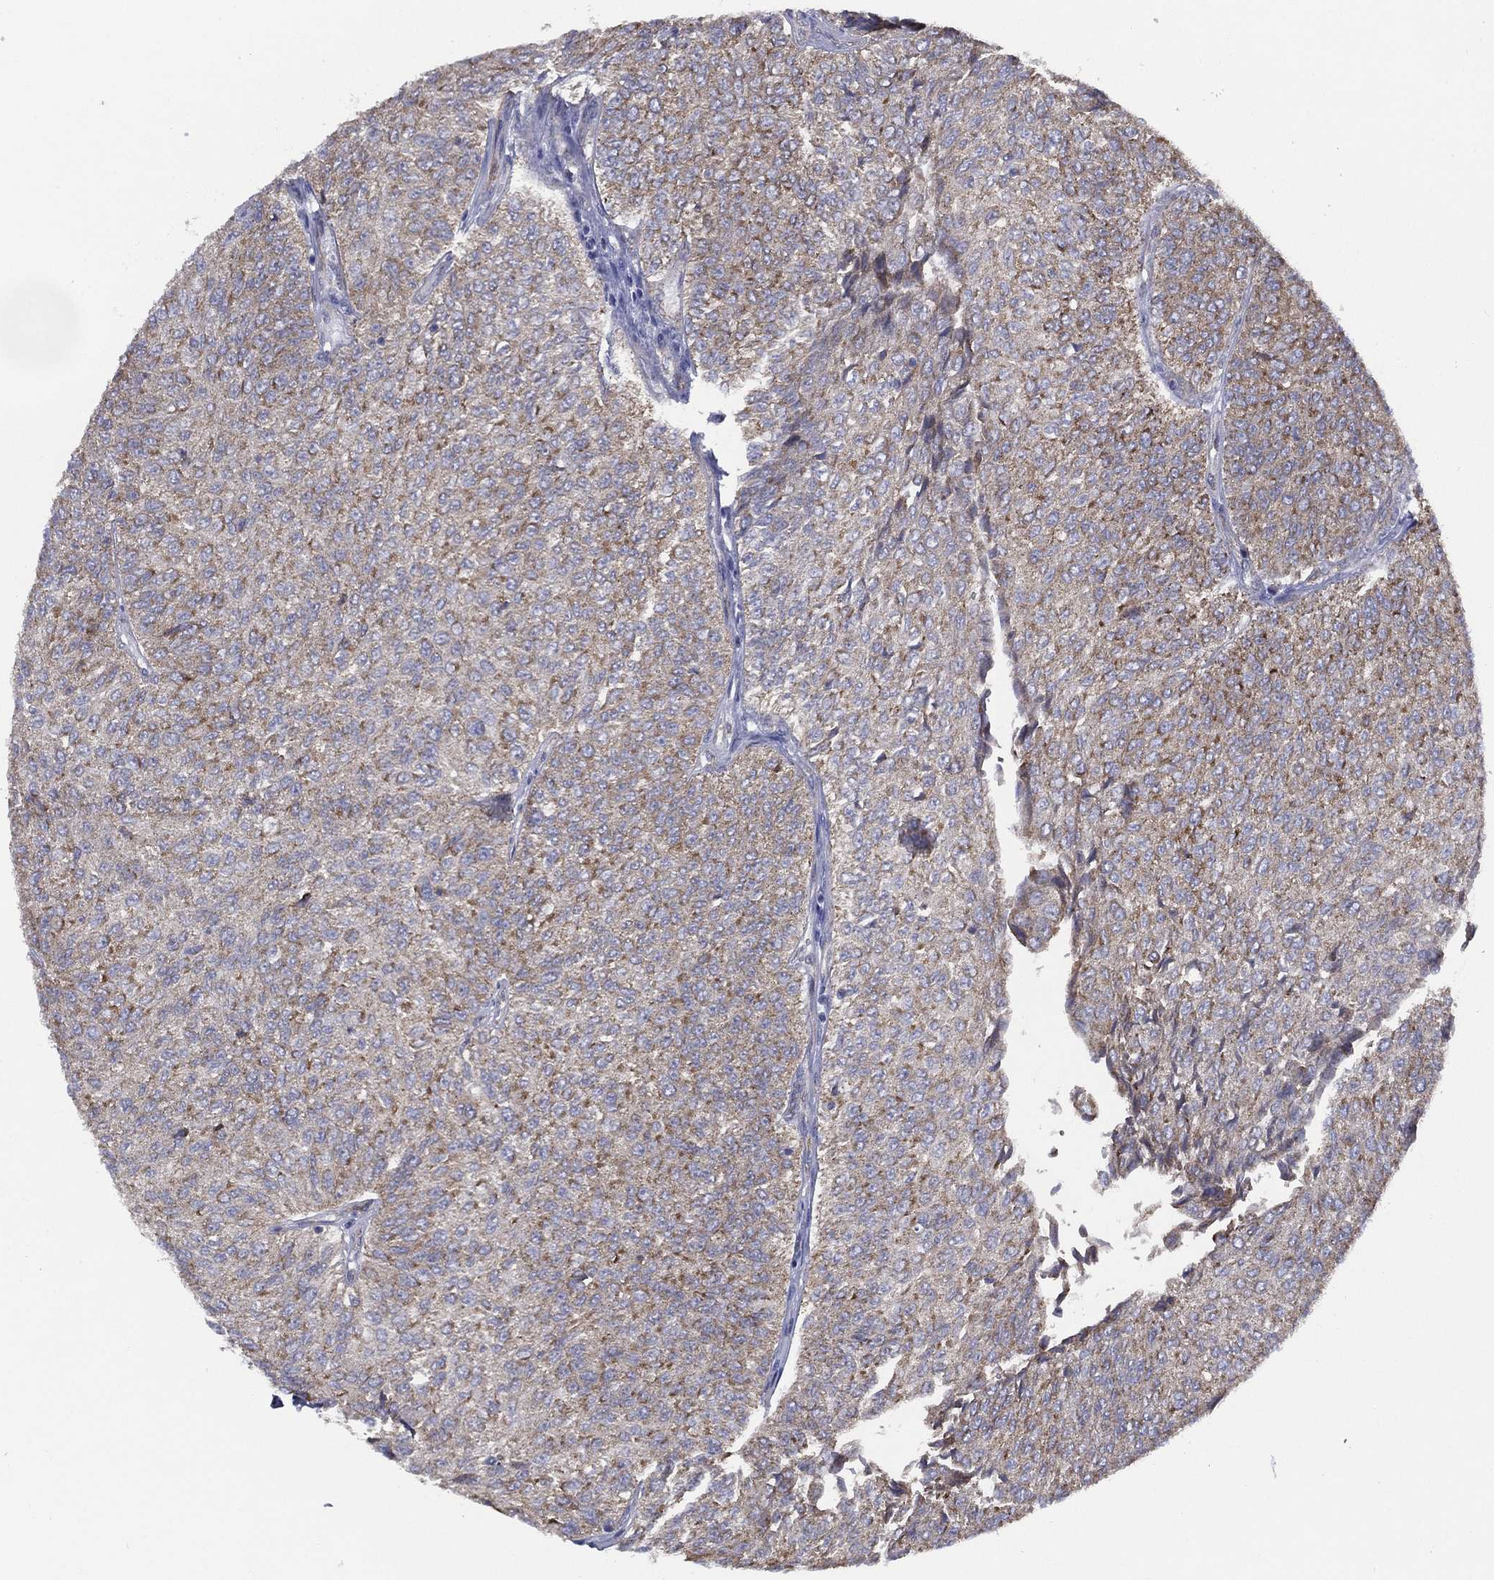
{"staining": {"intensity": "moderate", "quantity": "<25%", "location": "cytoplasmic/membranous"}, "tissue": "urothelial cancer", "cell_type": "Tumor cells", "image_type": "cancer", "snomed": [{"axis": "morphology", "description": "Urothelial carcinoma, Low grade"}, {"axis": "topography", "description": "Urinary bladder"}], "caption": "High-magnification brightfield microscopy of urothelial carcinoma (low-grade) stained with DAB (3,3'-diaminobenzidine) (brown) and counterstained with hematoxylin (blue). tumor cells exhibit moderate cytoplasmic/membranous positivity is appreciated in approximately<25% of cells.", "gene": "ZNF223", "patient": {"sex": "male", "age": 78}}